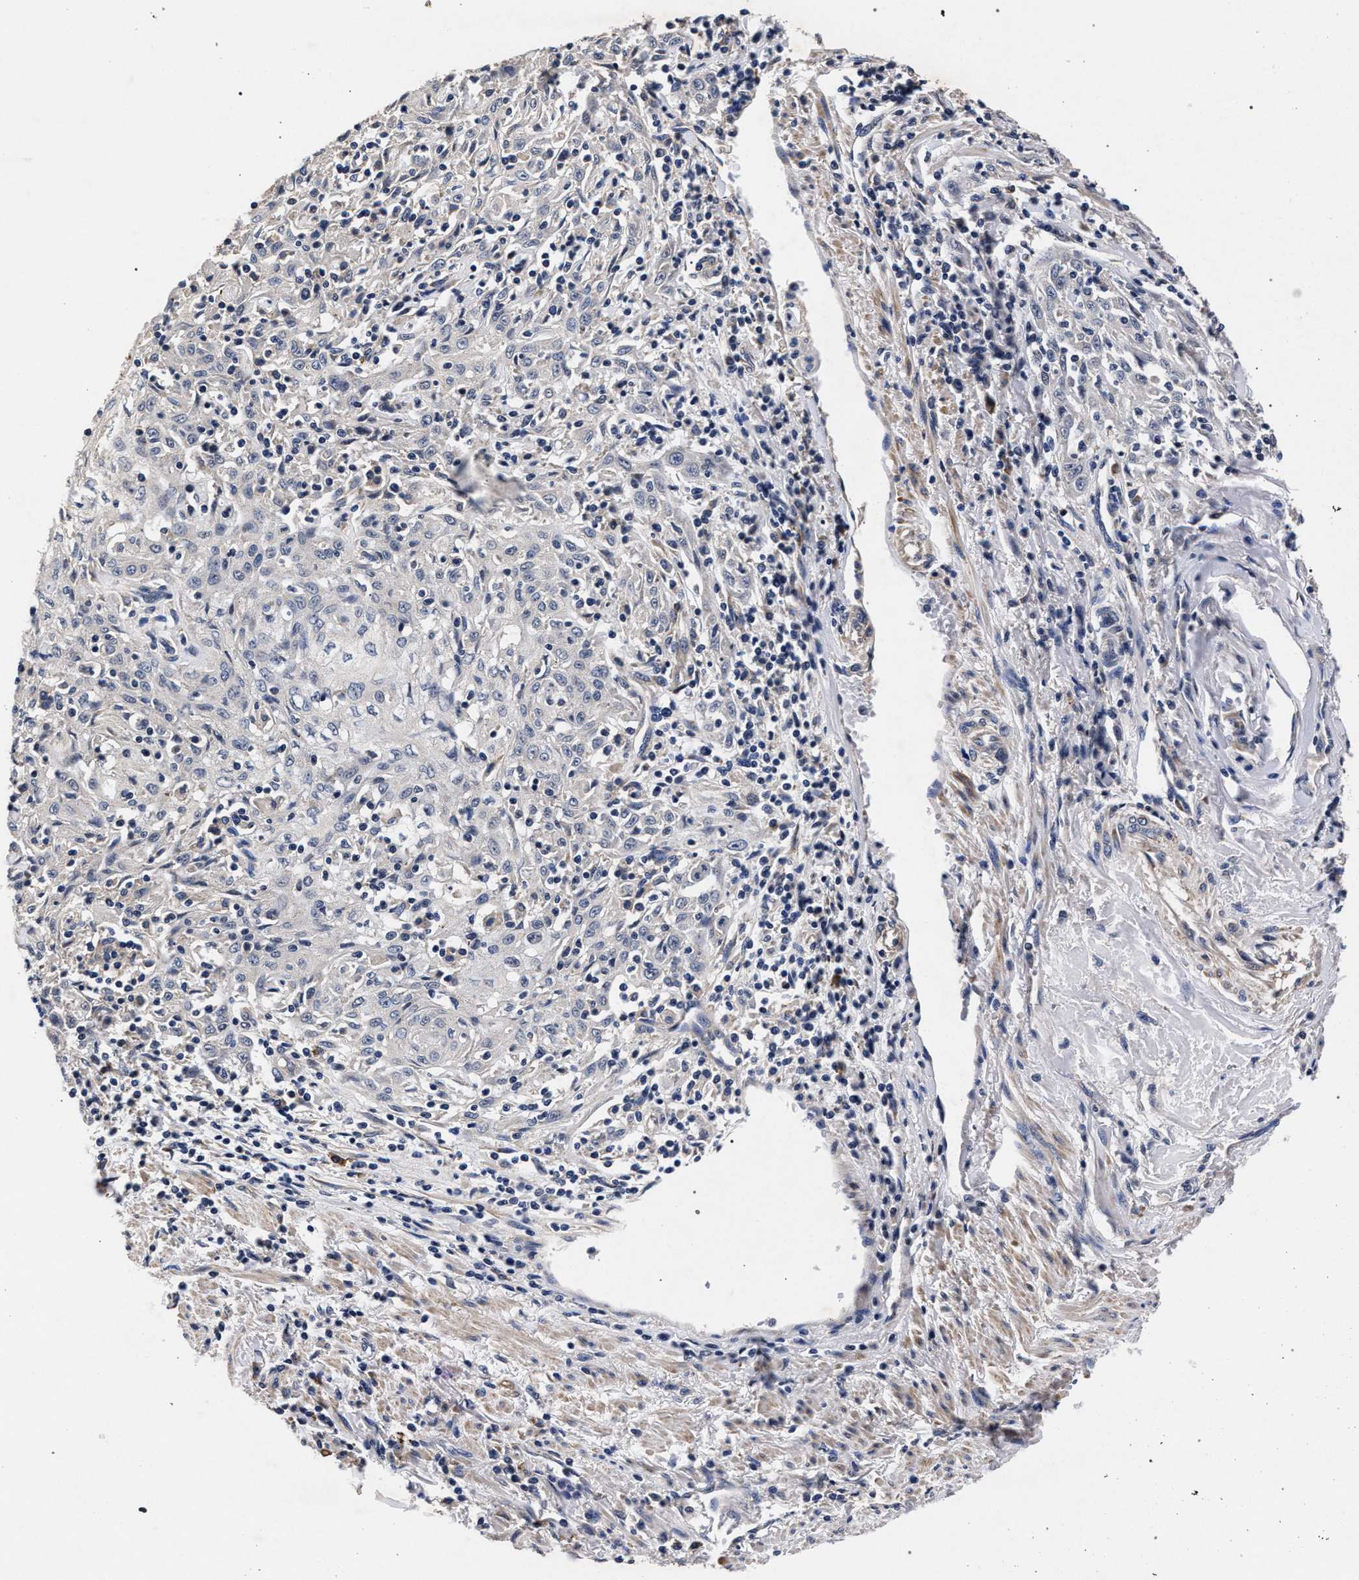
{"staining": {"intensity": "negative", "quantity": "none", "location": "none"}, "tissue": "skin cancer", "cell_type": "Tumor cells", "image_type": "cancer", "snomed": [{"axis": "morphology", "description": "Squamous cell carcinoma, NOS"}, {"axis": "morphology", "description": "Squamous cell carcinoma, metastatic, NOS"}, {"axis": "topography", "description": "Skin"}, {"axis": "topography", "description": "Lymph node"}], "caption": "The image exhibits no significant staining in tumor cells of squamous cell carcinoma (skin).", "gene": "CFAP95", "patient": {"sex": "male", "age": 75}}